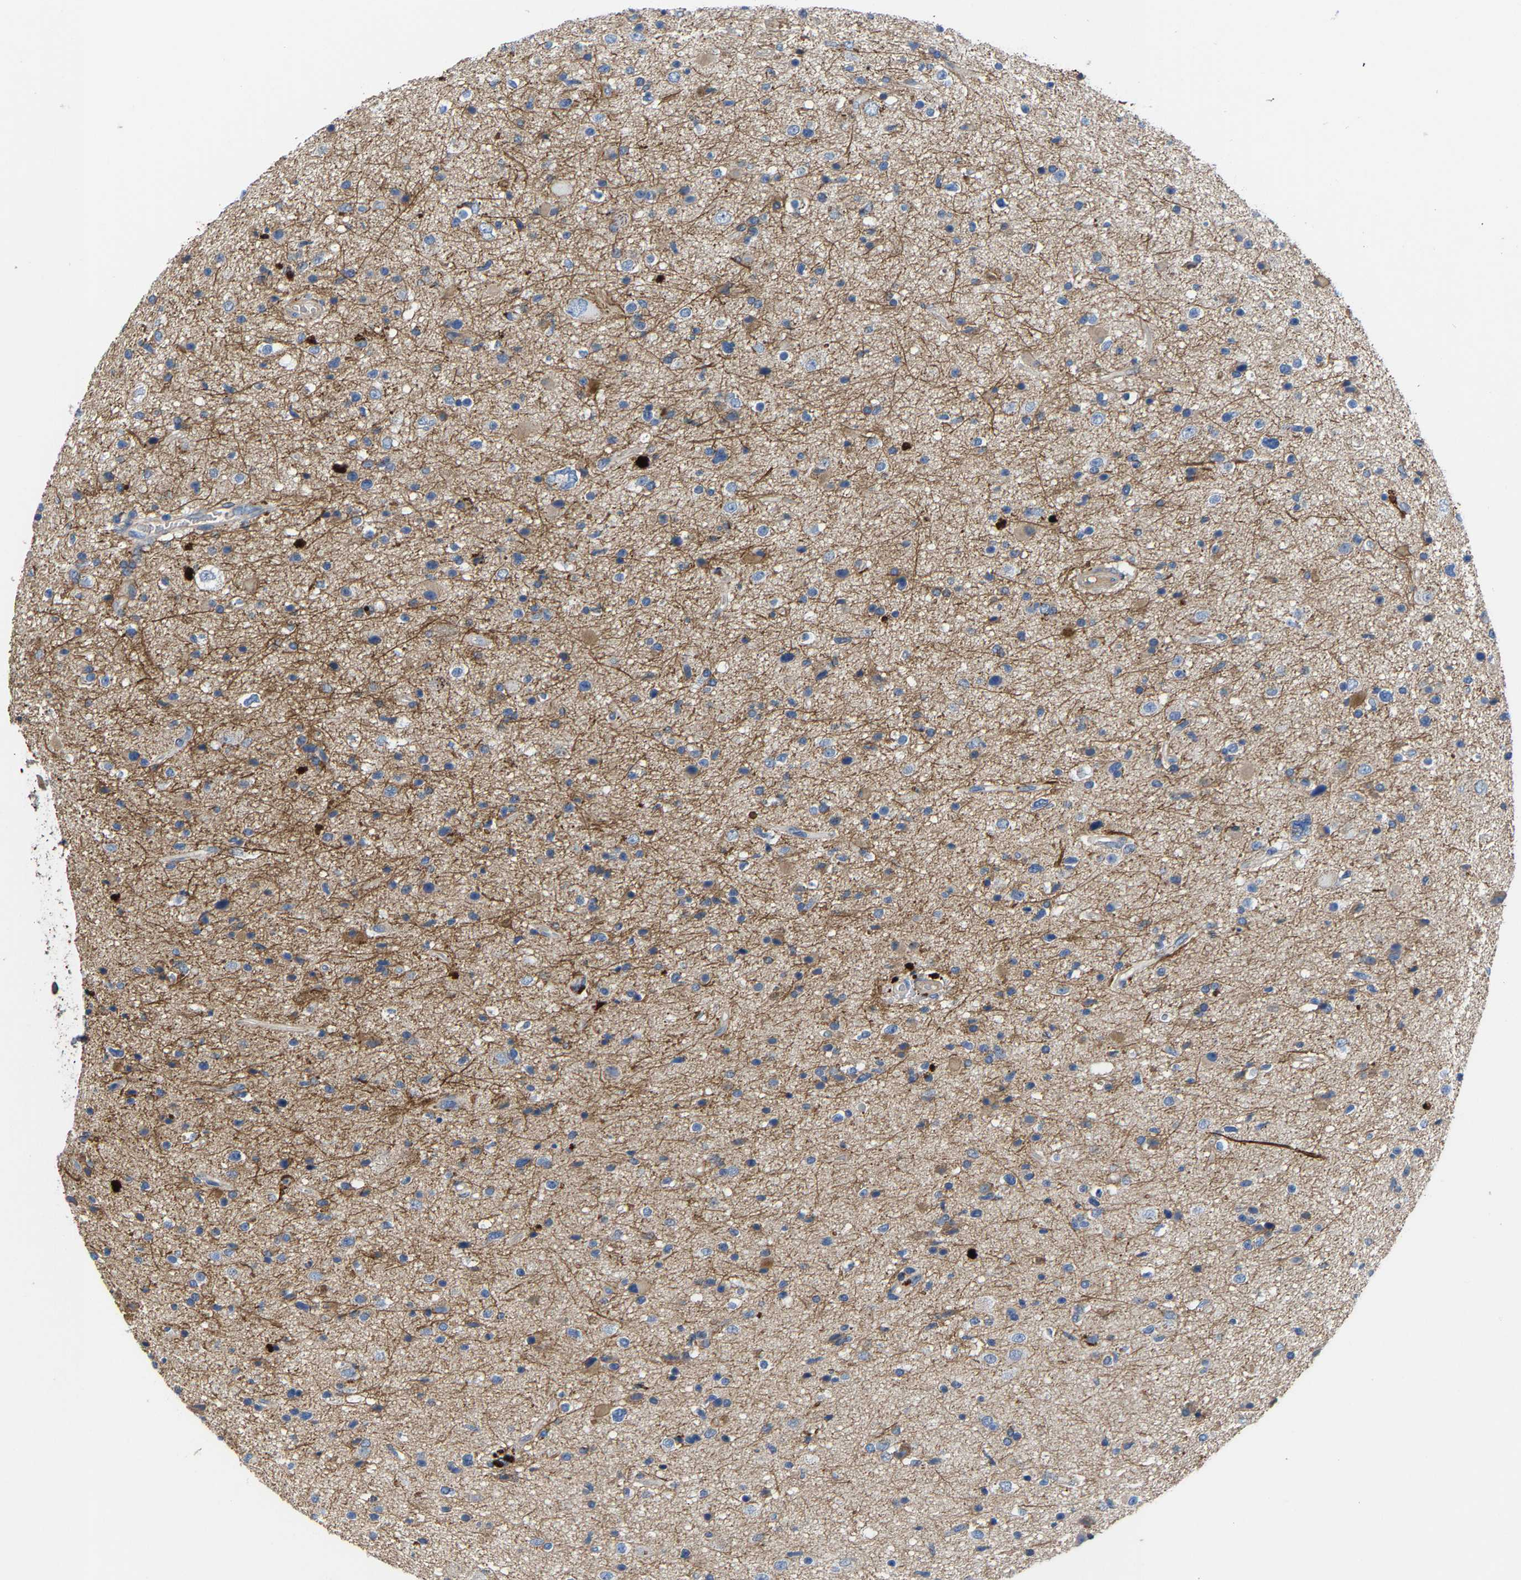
{"staining": {"intensity": "negative", "quantity": "none", "location": "none"}, "tissue": "glioma", "cell_type": "Tumor cells", "image_type": "cancer", "snomed": [{"axis": "morphology", "description": "Glioma, malignant, High grade"}, {"axis": "topography", "description": "Brain"}], "caption": "An immunohistochemistry image of glioma is shown. There is no staining in tumor cells of glioma. (Brightfield microscopy of DAB IHC at high magnification).", "gene": "CCDC171", "patient": {"sex": "male", "age": 33}}